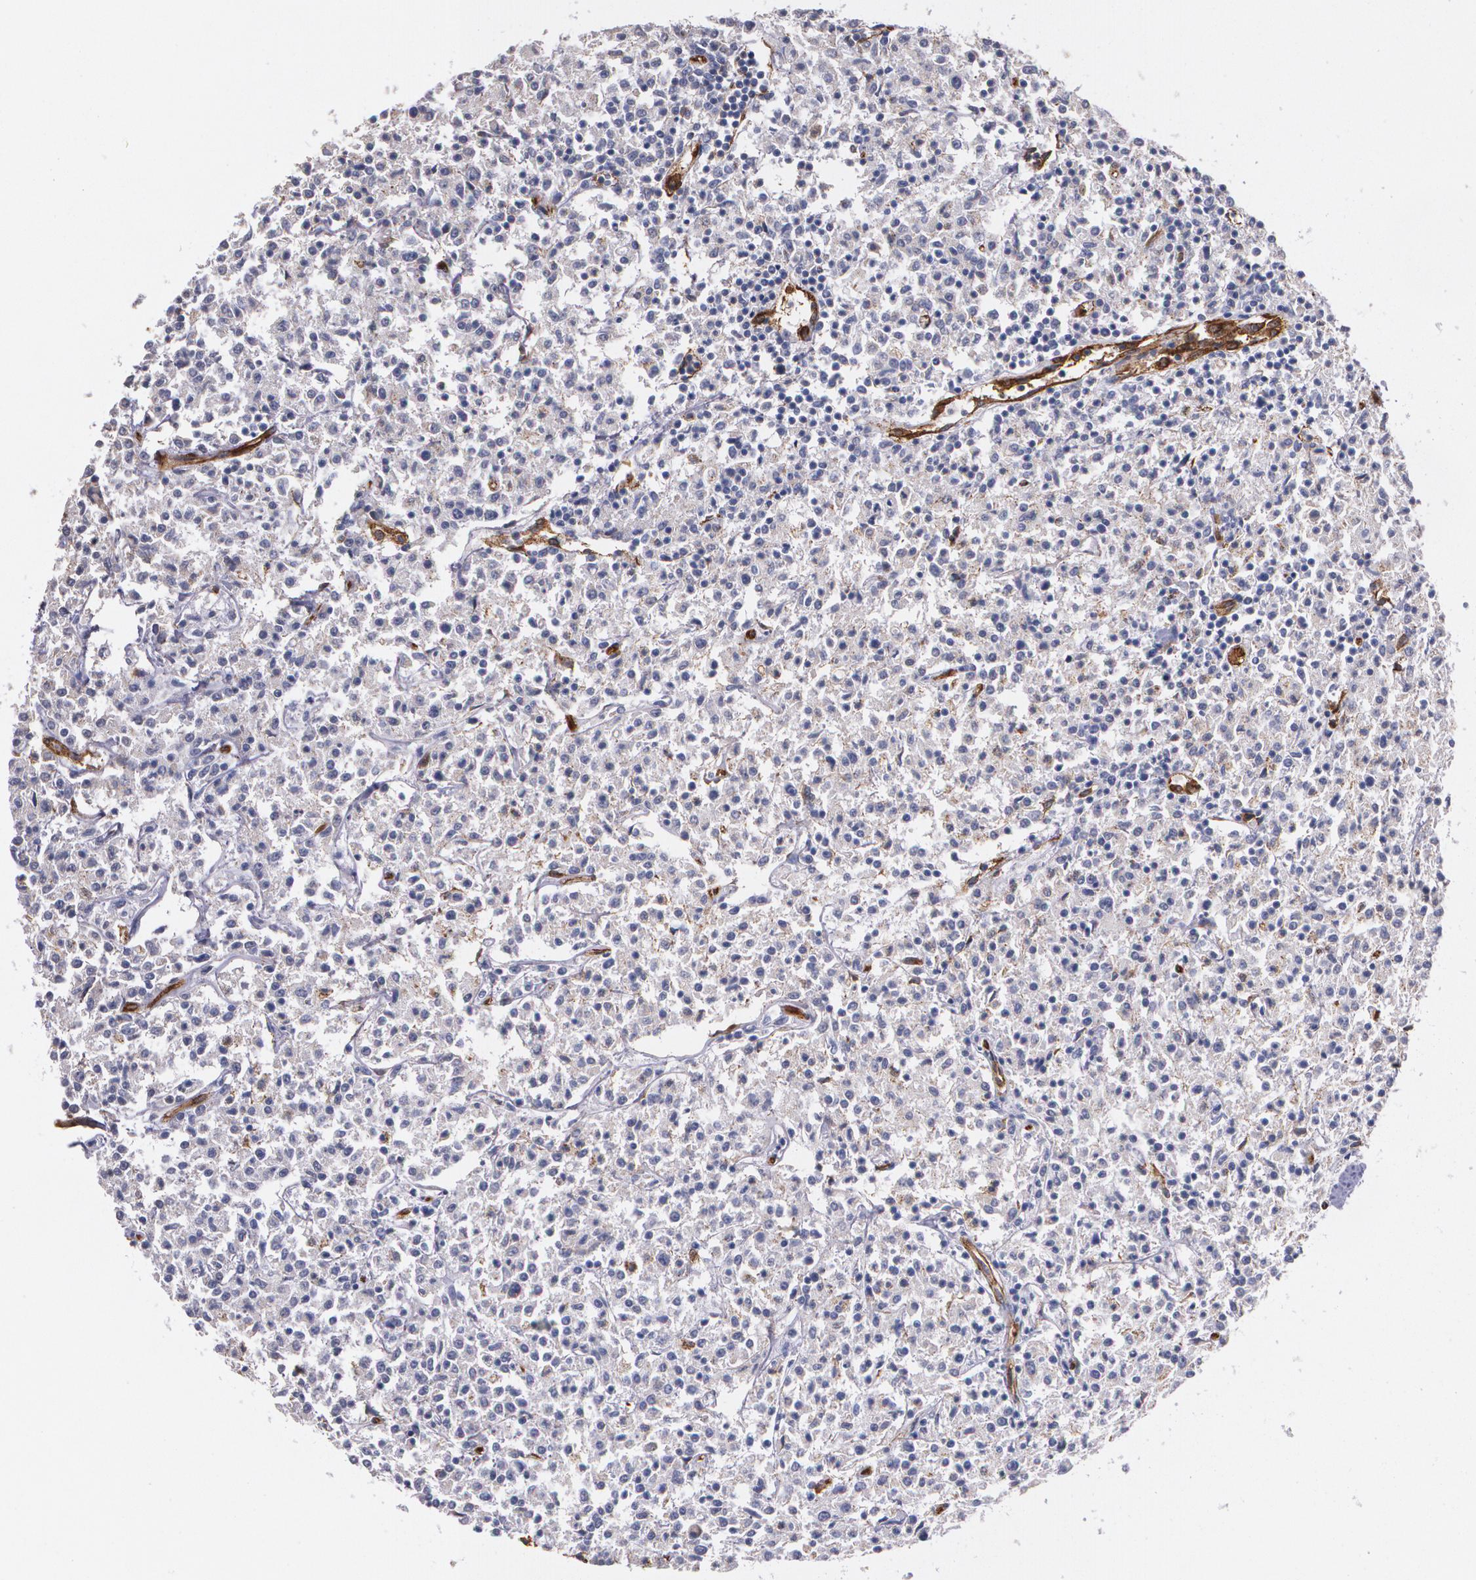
{"staining": {"intensity": "negative", "quantity": "none", "location": "none"}, "tissue": "lymphoma", "cell_type": "Tumor cells", "image_type": "cancer", "snomed": [{"axis": "morphology", "description": "Malignant lymphoma, non-Hodgkin's type, Low grade"}, {"axis": "topography", "description": "Small intestine"}], "caption": "A high-resolution micrograph shows immunohistochemistry (IHC) staining of malignant lymphoma, non-Hodgkin's type (low-grade), which shows no significant positivity in tumor cells.", "gene": "TJP1", "patient": {"sex": "female", "age": 59}}